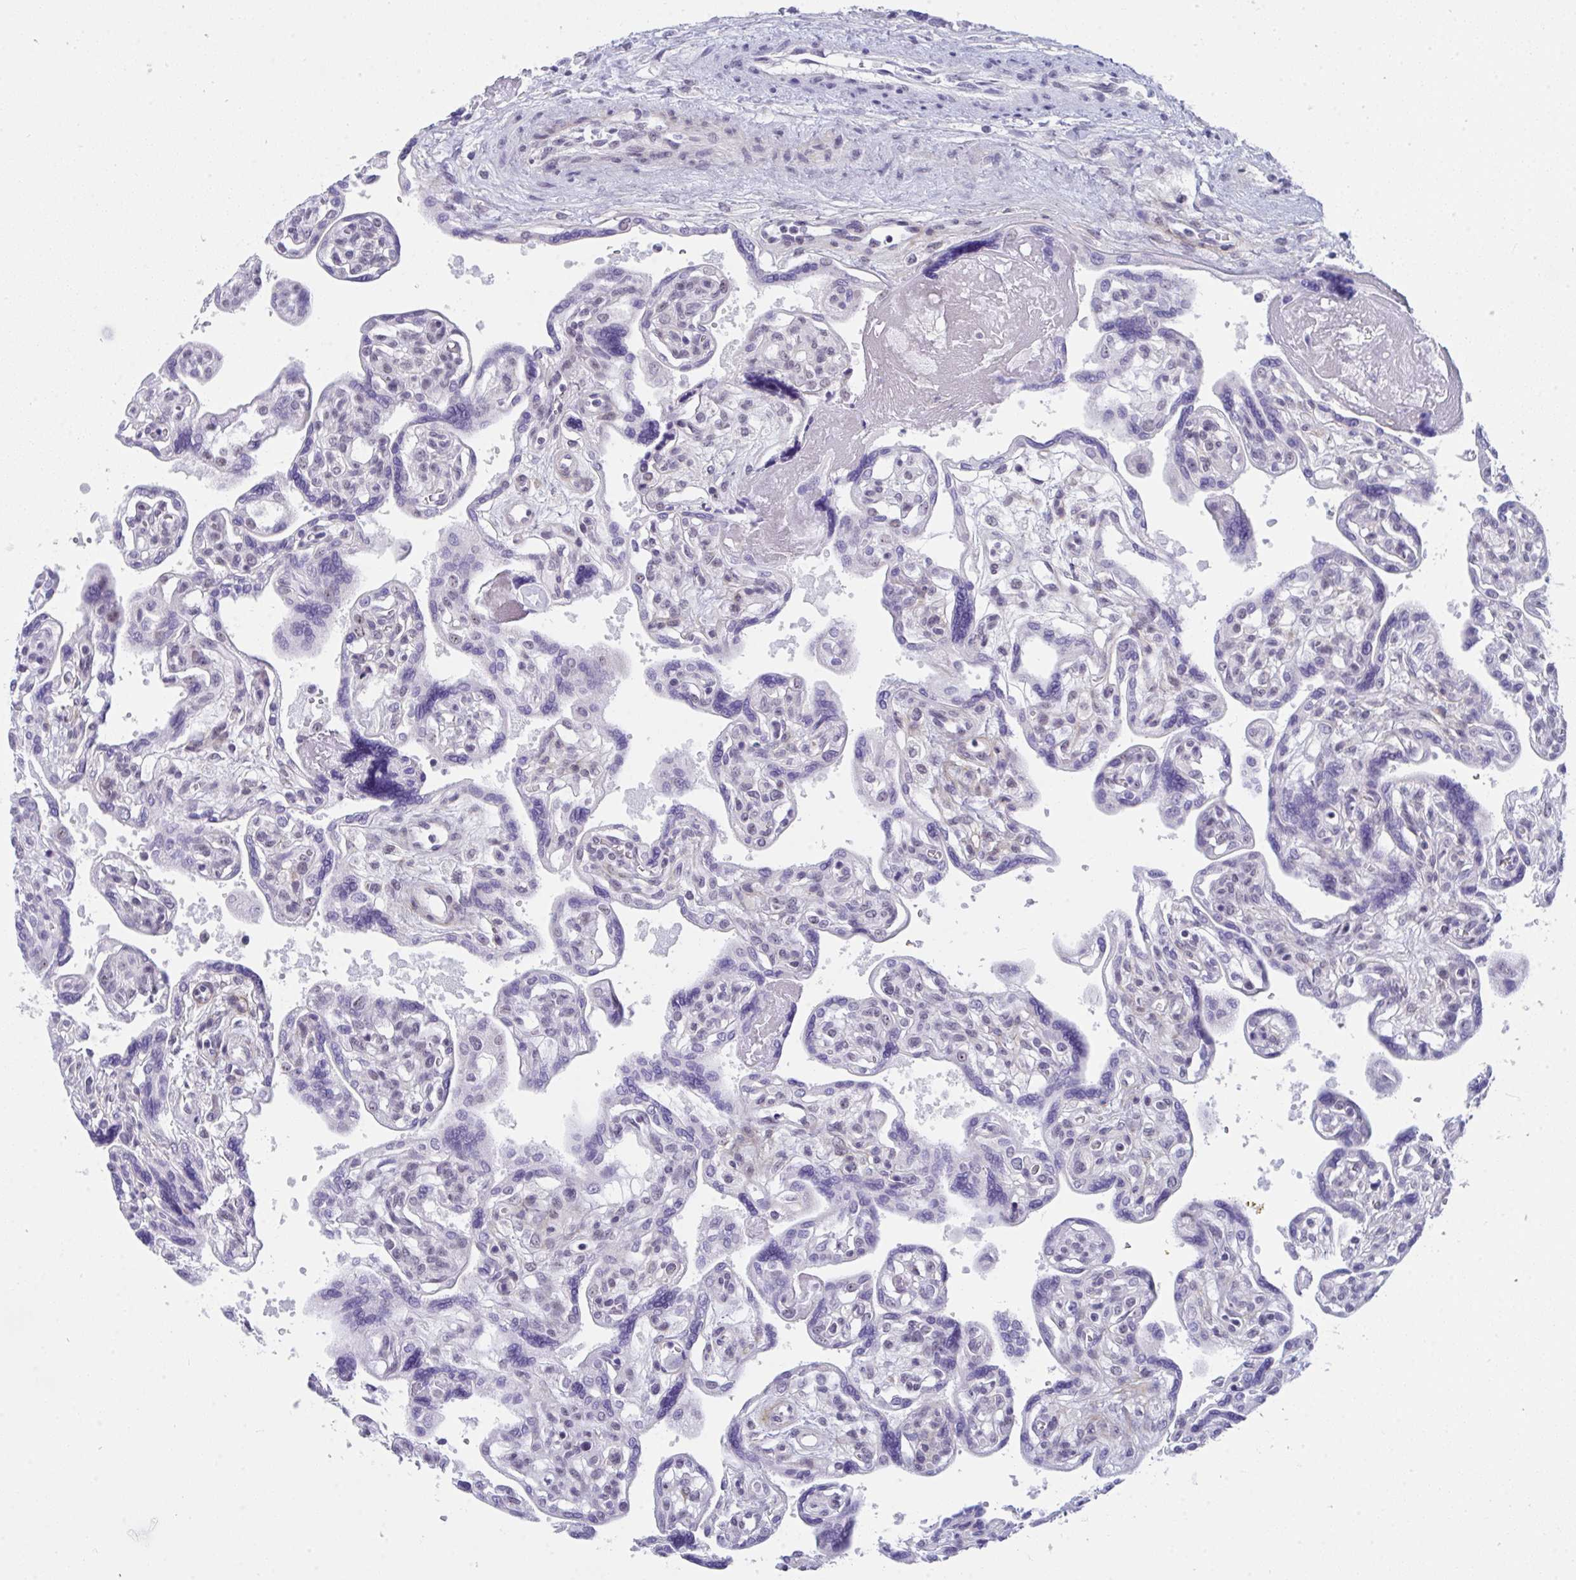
{"staining": {"intensity": "weak", "quantity": ">75%", "location": "nuclear"}, "tissue": "placenta", "cell_type": "Decidual cells", "image_type": "normal", "snomed": [{"axis": "morphology", "description": "Normal tissue, NOS"}, {"axis": "topography", "description": "Placenta"}], "caption": "Immunohistochemical staining of unremarkable human placenta exhibits weak nuclear protein positivity in approximately >75% of decidual cells.", "gene": "CDK13", "patient": {"sex": "female", "age": 39}}